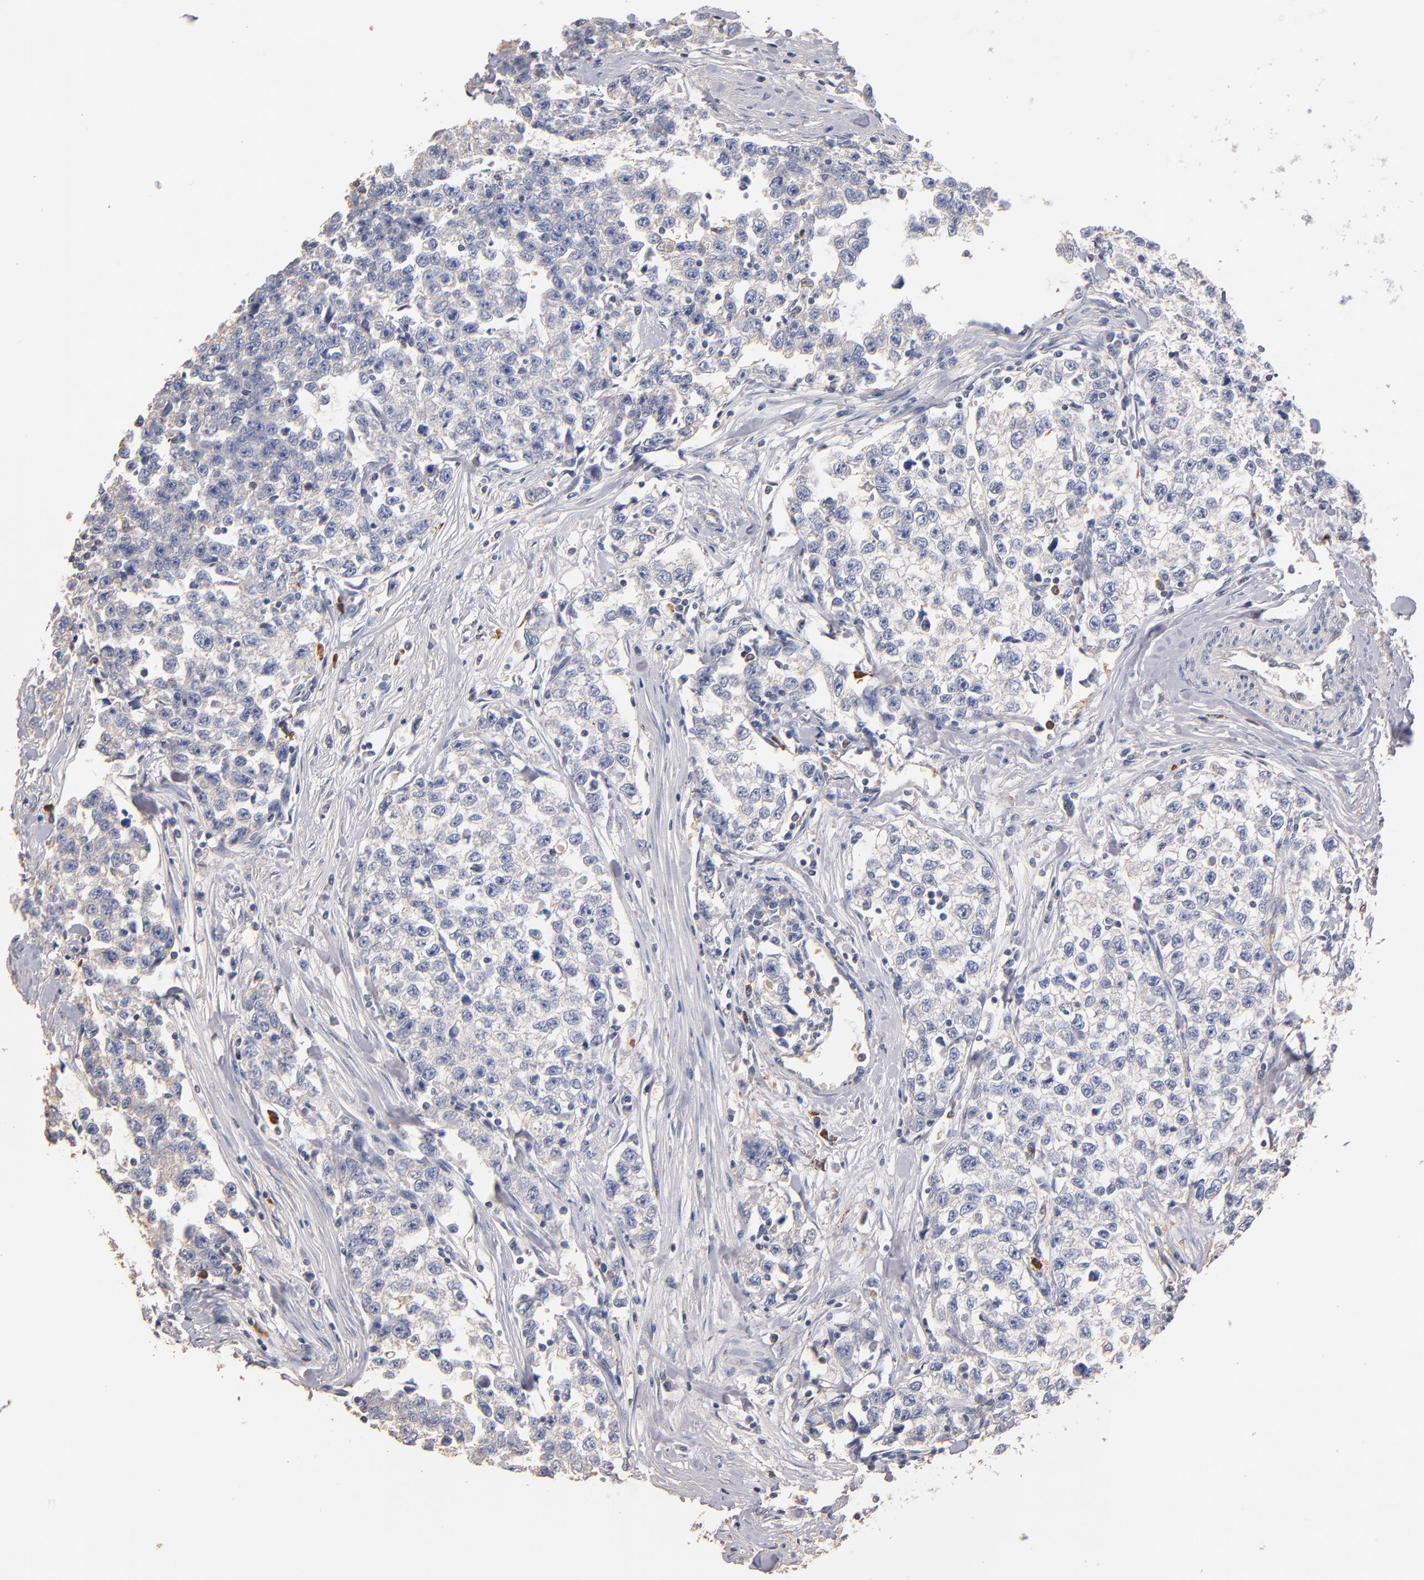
{"staining": {"intensity": "negative", "quantity": "none", "location": "none"}, "tissue": "testis cancer", "cell_type": "Tumor cells", "image_type": "cancer", "snomed": [{"axis": "morphology", "description": "Seminoma, NOS"}, {"axis": "morphology", "description": "Carcinoma, Embryonal, NOS"}, {"axis": "topography", "description": "Testis"}], "caption": "Immunohistochemistry image of embryonal carcinoma (testis) stained for a protein (brown), which exhibits no positivity in tumor cells. (DAB IHC, high magnification).", "gene": "RO60", "patient": {"sex": "male", "age": 30}}